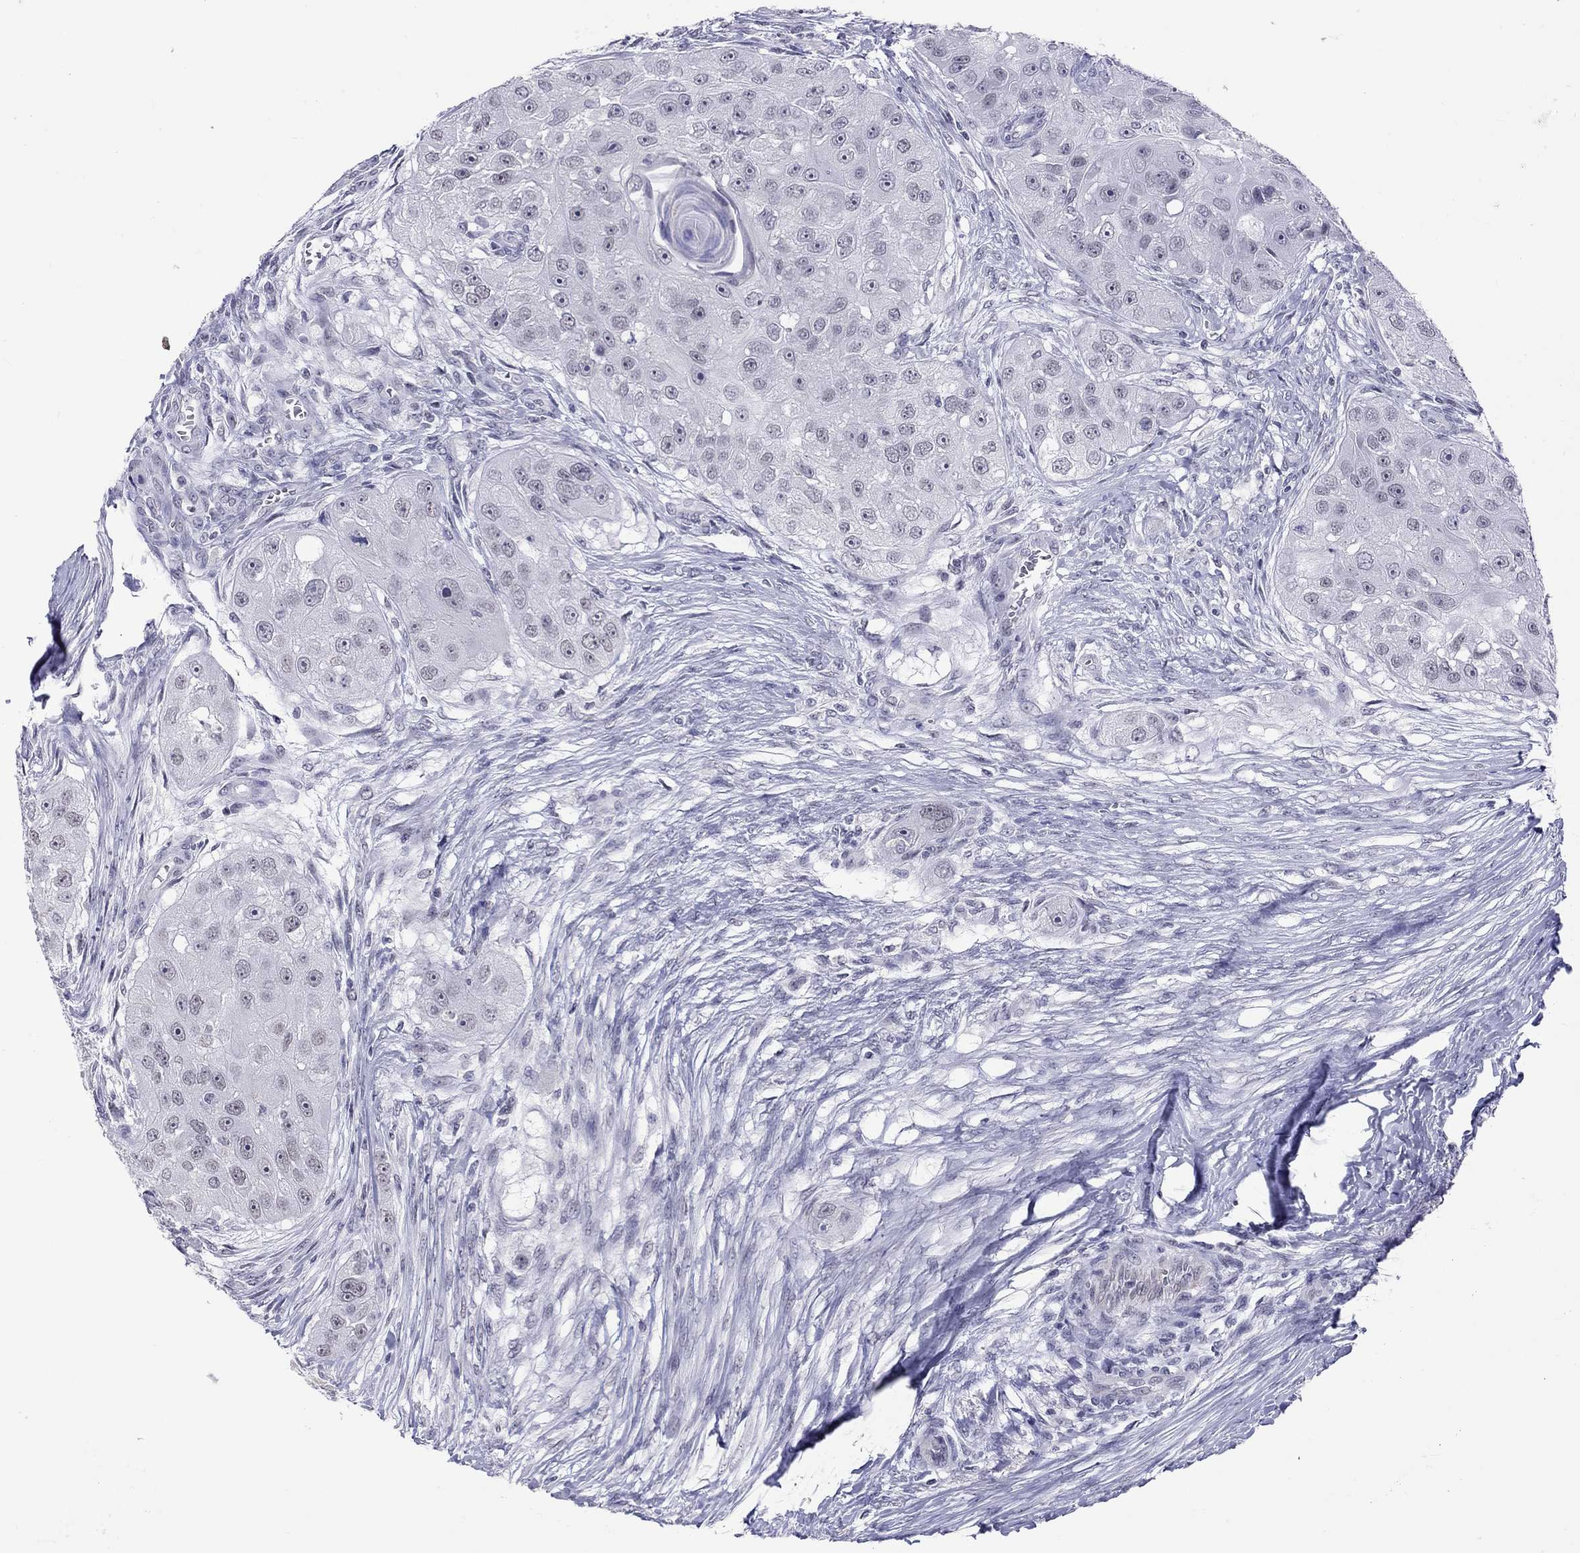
{"staining": {"intensity": "negative", "quantity": "none", "location": "none"}, "tissue": "head and neck cancer", "cell_type": "Tumor cells", "image_type": "cancer", "snomed": [{"axis": "morphology", "description": "Normal tissue, NOS"}, {"axis": "morphology", "description": "Squamous cell carcinoma, NOS"}, {"axis": "topography", "description": "Skeletal muscle"}, {"axis": "topography", "description": "Head-Neck"}], "caption": "Tumor cells show no significant expression in head and neck cancer (squamous cell carcinoma).", "gene": "JHY", "patient": {"sex": "male", "age": 51}}